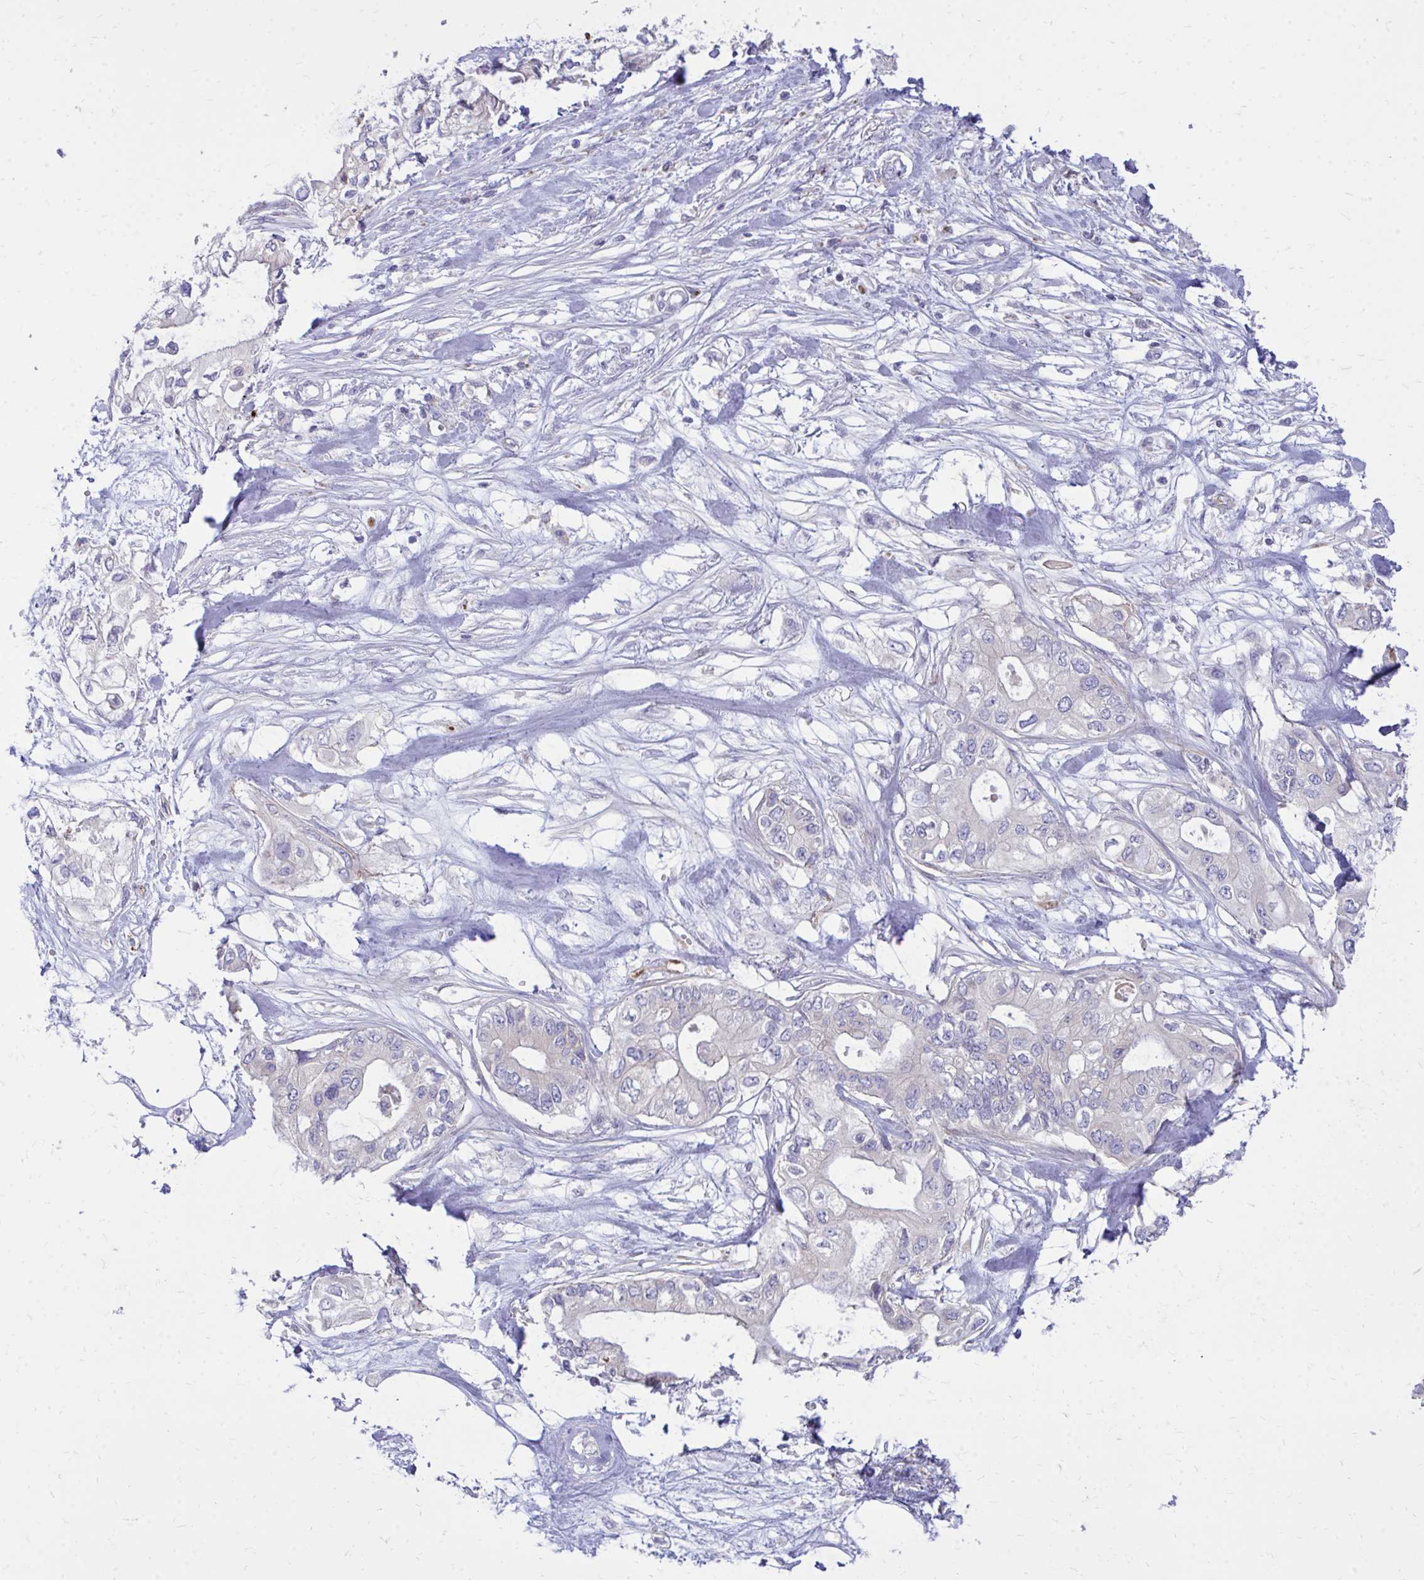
{"staining": {"intensity": "negative", "quantity": "none", "location": "none"}, "tissue": "pancreatic cancer", "cell_type": "Tumor cells", "image_type": "cancer", "snomed": [{"axis": "morphology", "description": "Adenocarcinoma, NOS"}, {"axis": "topography", "description": "Pancreas"}], "caption": "There is no significant expression in tumor cells of adenocarcinoma (pancreatic).", "gene": "TP53I11", "patient": {"sex": "female", "age": 63}}